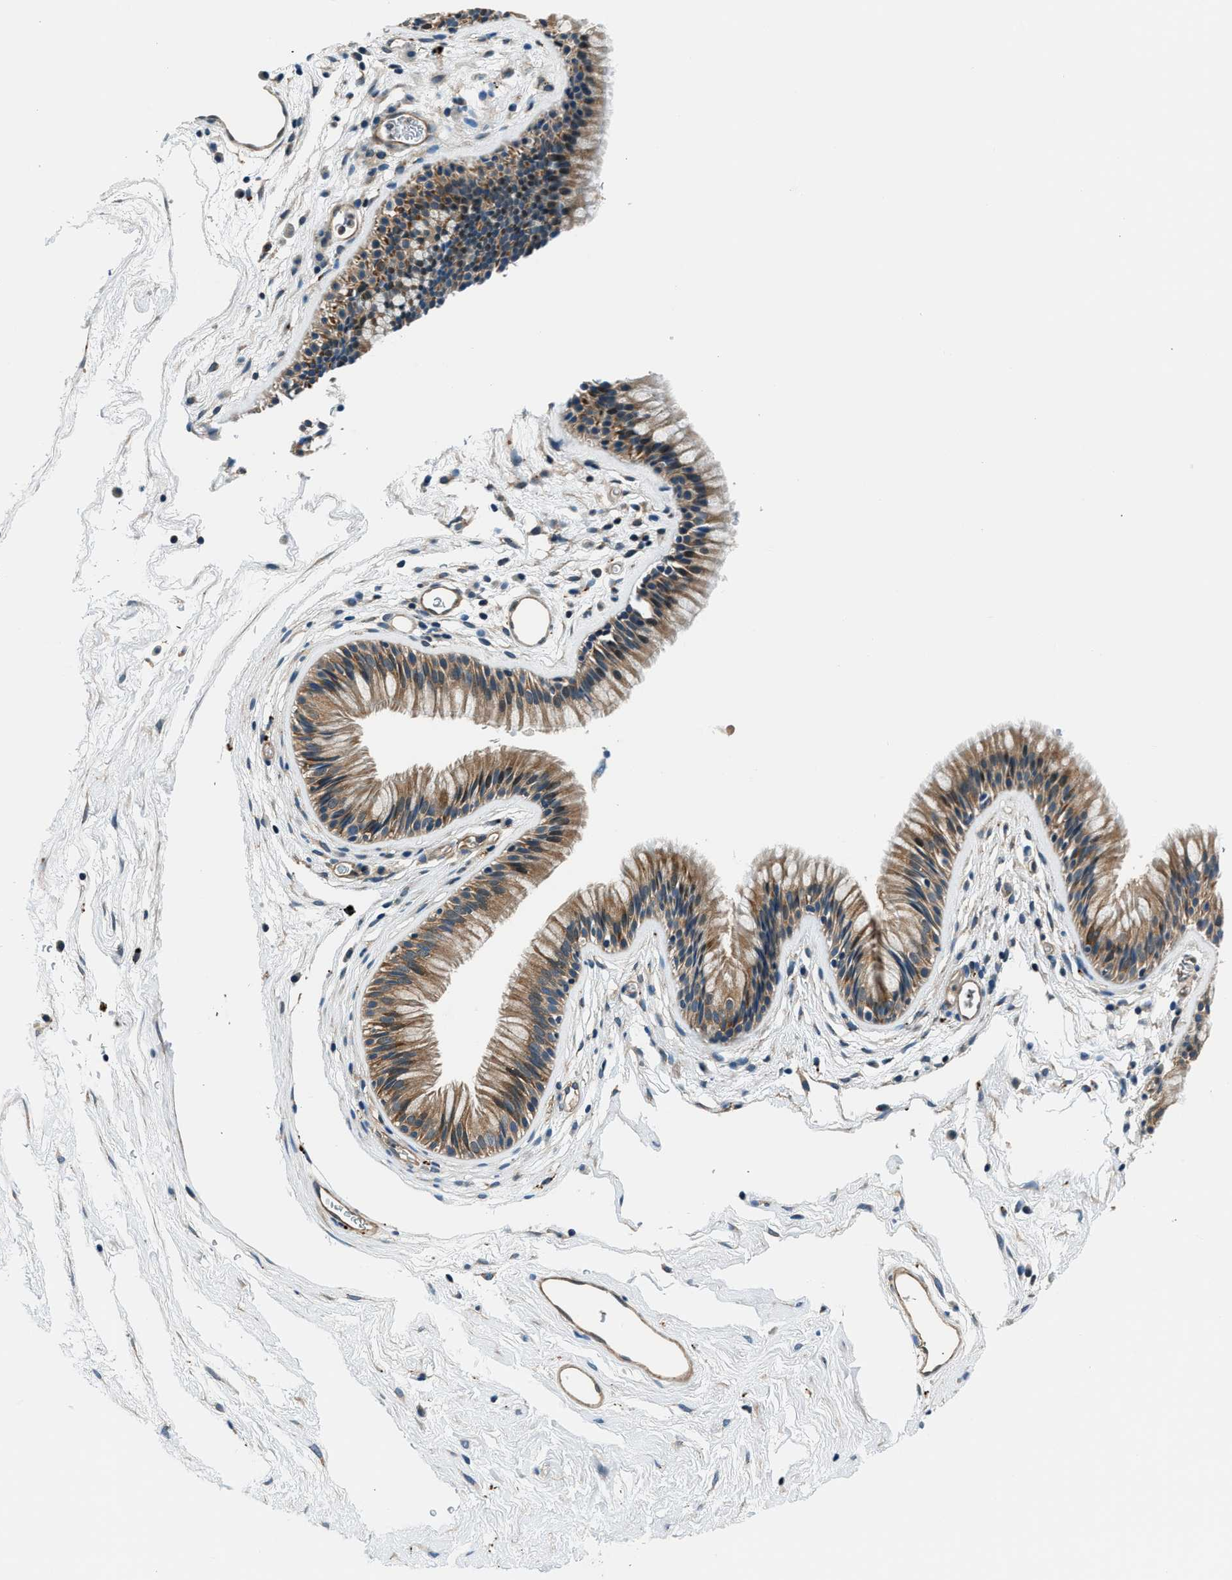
{"staining": {"intensity": "moderate", "quantity": ">75%", "location": "cytoplasmic/membranous"}, "tissue": "nasopharynx", "cell_type": "Respiratory epithelial cells", "image_type": "normal", "snomed": [{"axis": "morphology", "description": "Normal tissue, NOS"}, {"axis": "morphology", "description": "Inflammation, NOS"}, {"axis": "topography", "description": "Nasopharynx"}], "caption": "Protein expression by IHC shows moderate cytoplasmic/membranous positivity in approximately >75% of respiratory epithelial cells in benign nasopharynx.", "gene": "SLC19A2", "patient": {"sex": "male", "age": 48}}